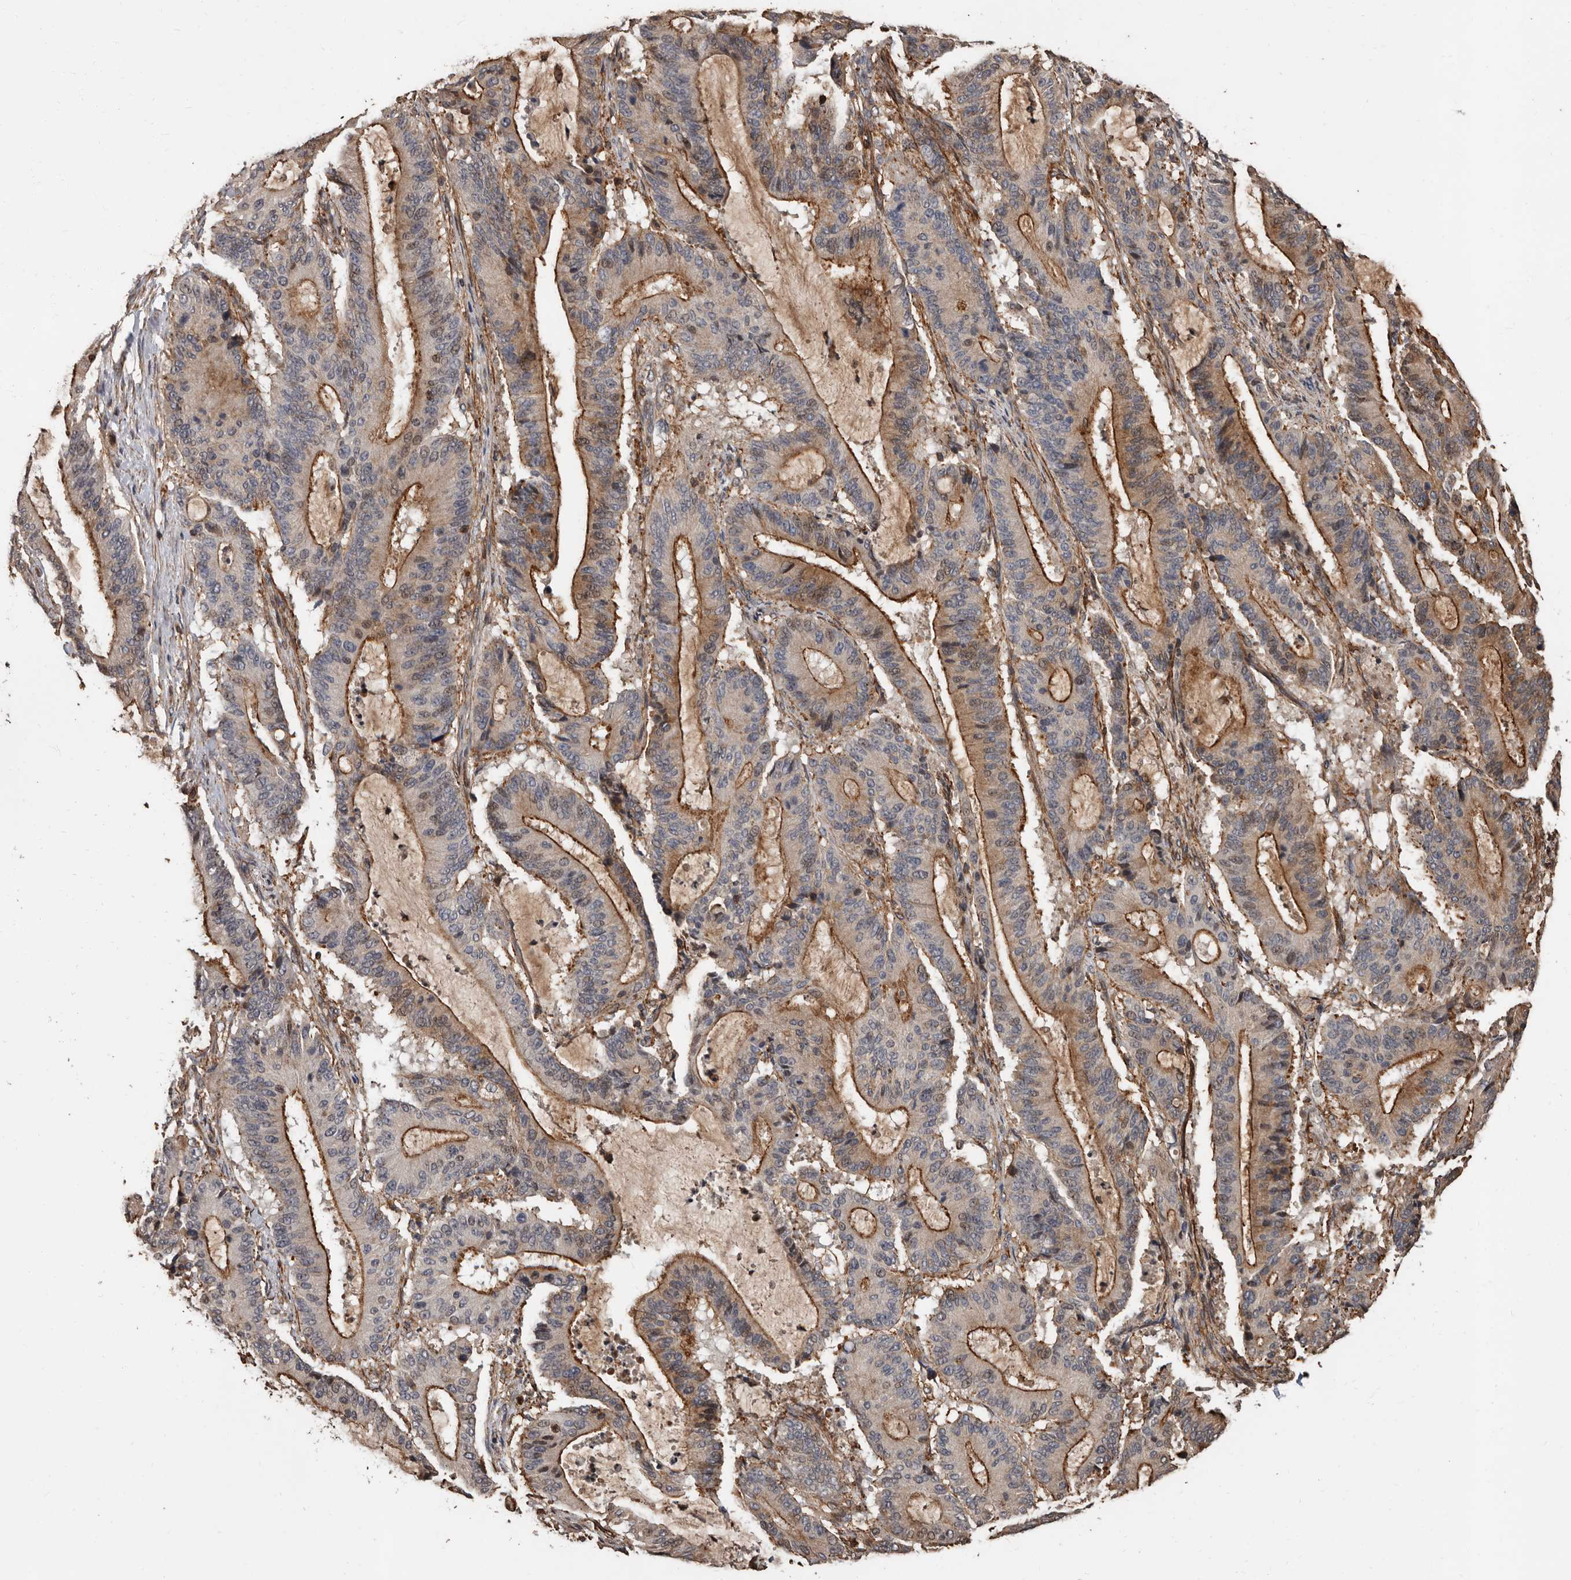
{"staining": {"intensity": "moderate", "quantity": ">75%", "location": "cytoplasmic/membranous"}, "tissue": "liver cancer", "cell_type": "Tumor cells", "image_type": "cancer", "snomed": [{"axis": "morphology", "description": "Cholangiocarcinoma"}, {"axis": "topography", "description": "Liver"}], "caption": "Immunohistochemistry micrograph of human liver cancer (cholangiocarcinoma) stained for a protein (brown), which reveals medium levels of moderate cytoplasmic/membranous positivity in about >75% of tumor cells.", "gene": "GSK3A", "patient": {"sex": "female", "age": 73}}